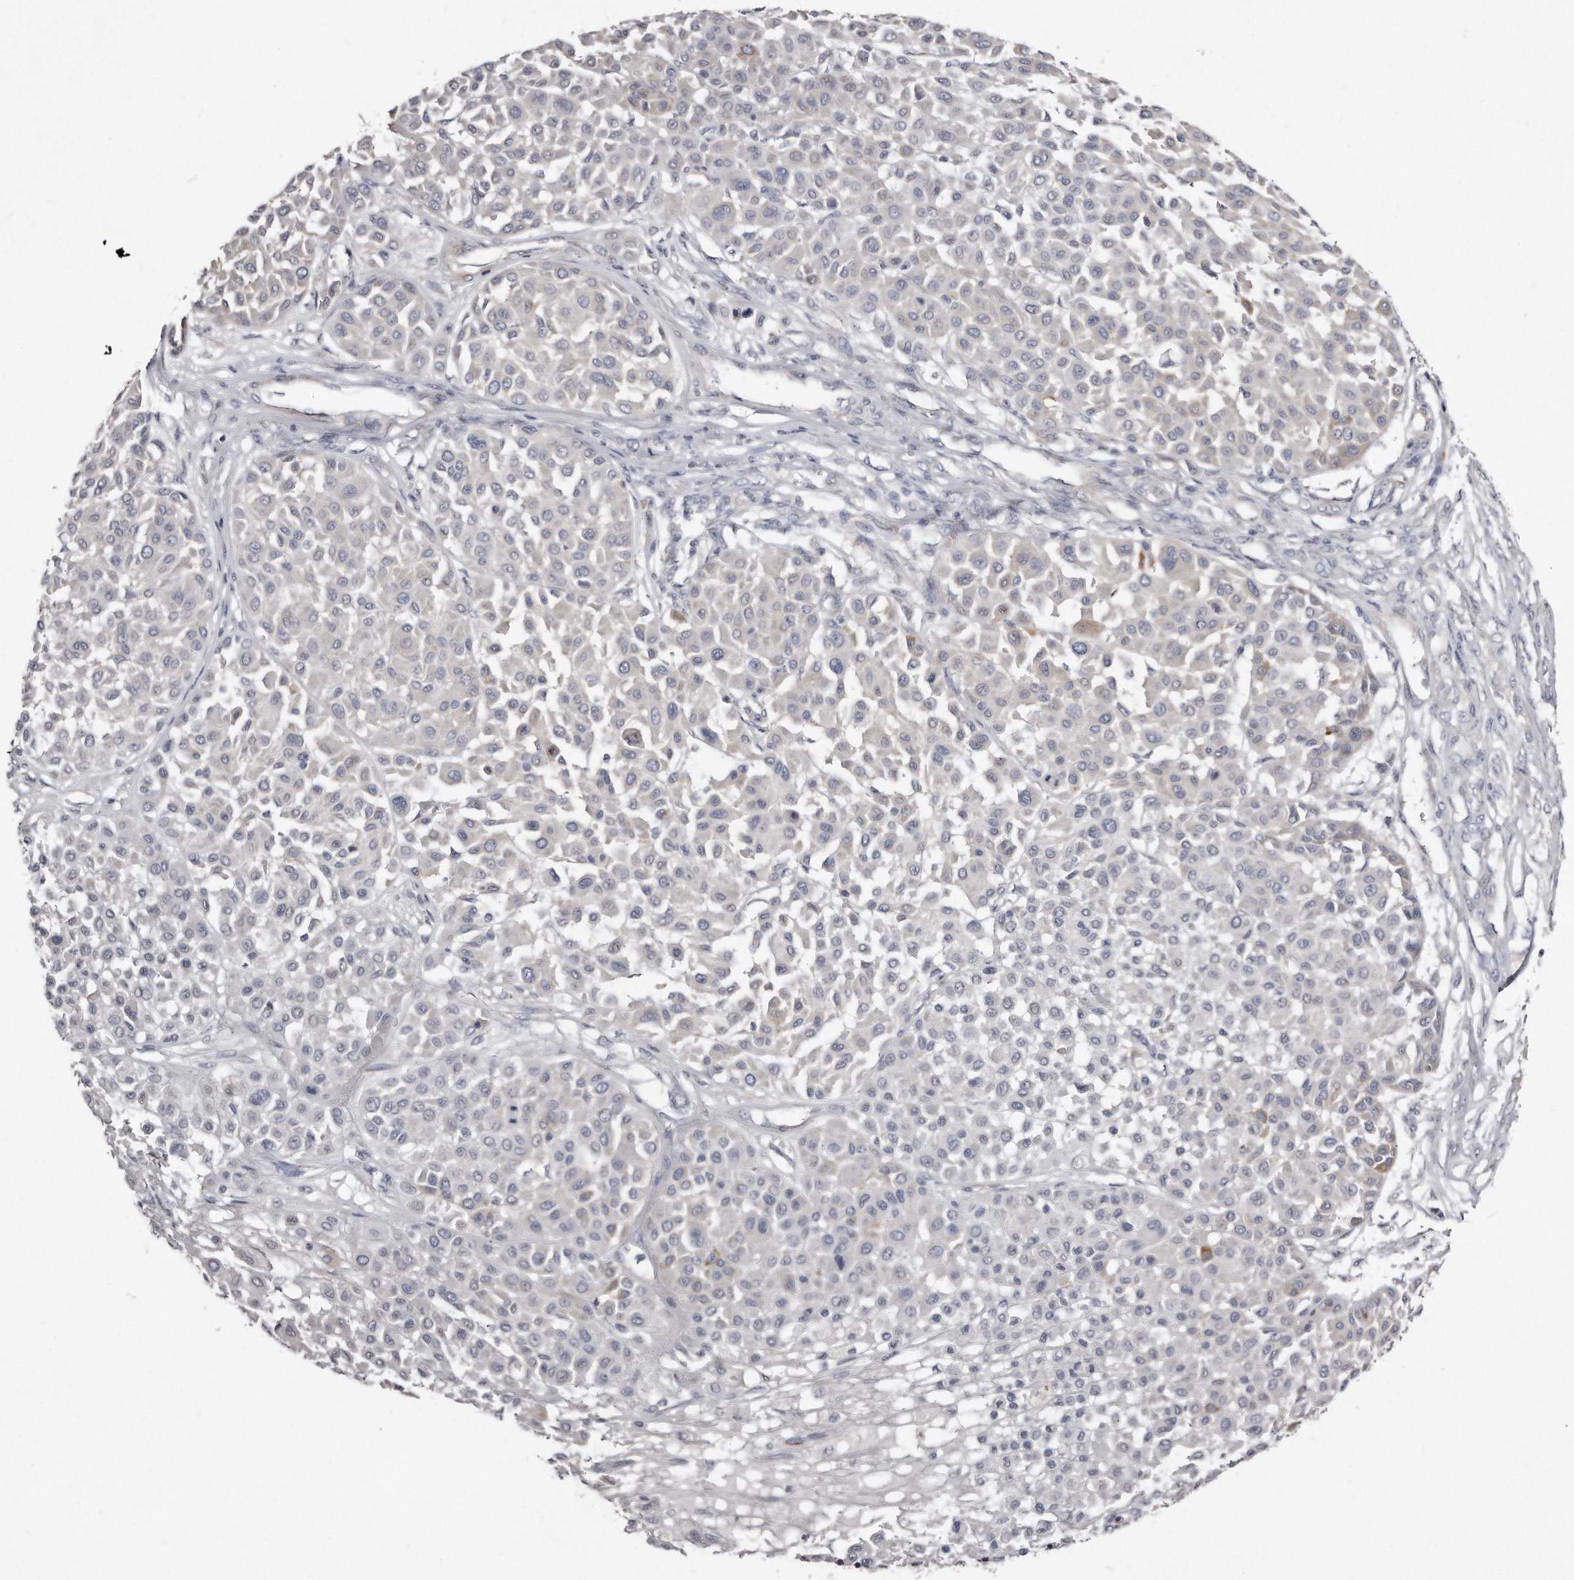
{"staining": {"intensity": "negative", "quantity": "none", "location": "none"}, "tissue": "melanoma", "cell_type": "Tumor cells", "image_type": "cancer", "snomed": [{"axis": "morphology", "description": "Malignant melanoma, Metastatic site"}, {"axis": "topography", "description": "Soft tissue"}], "caption": "Human melanoma stained for a protein using IHC displays no expression in tumor cells.", "gene": "LMOD1", "patient": {"sex": "male", "age": 41}}